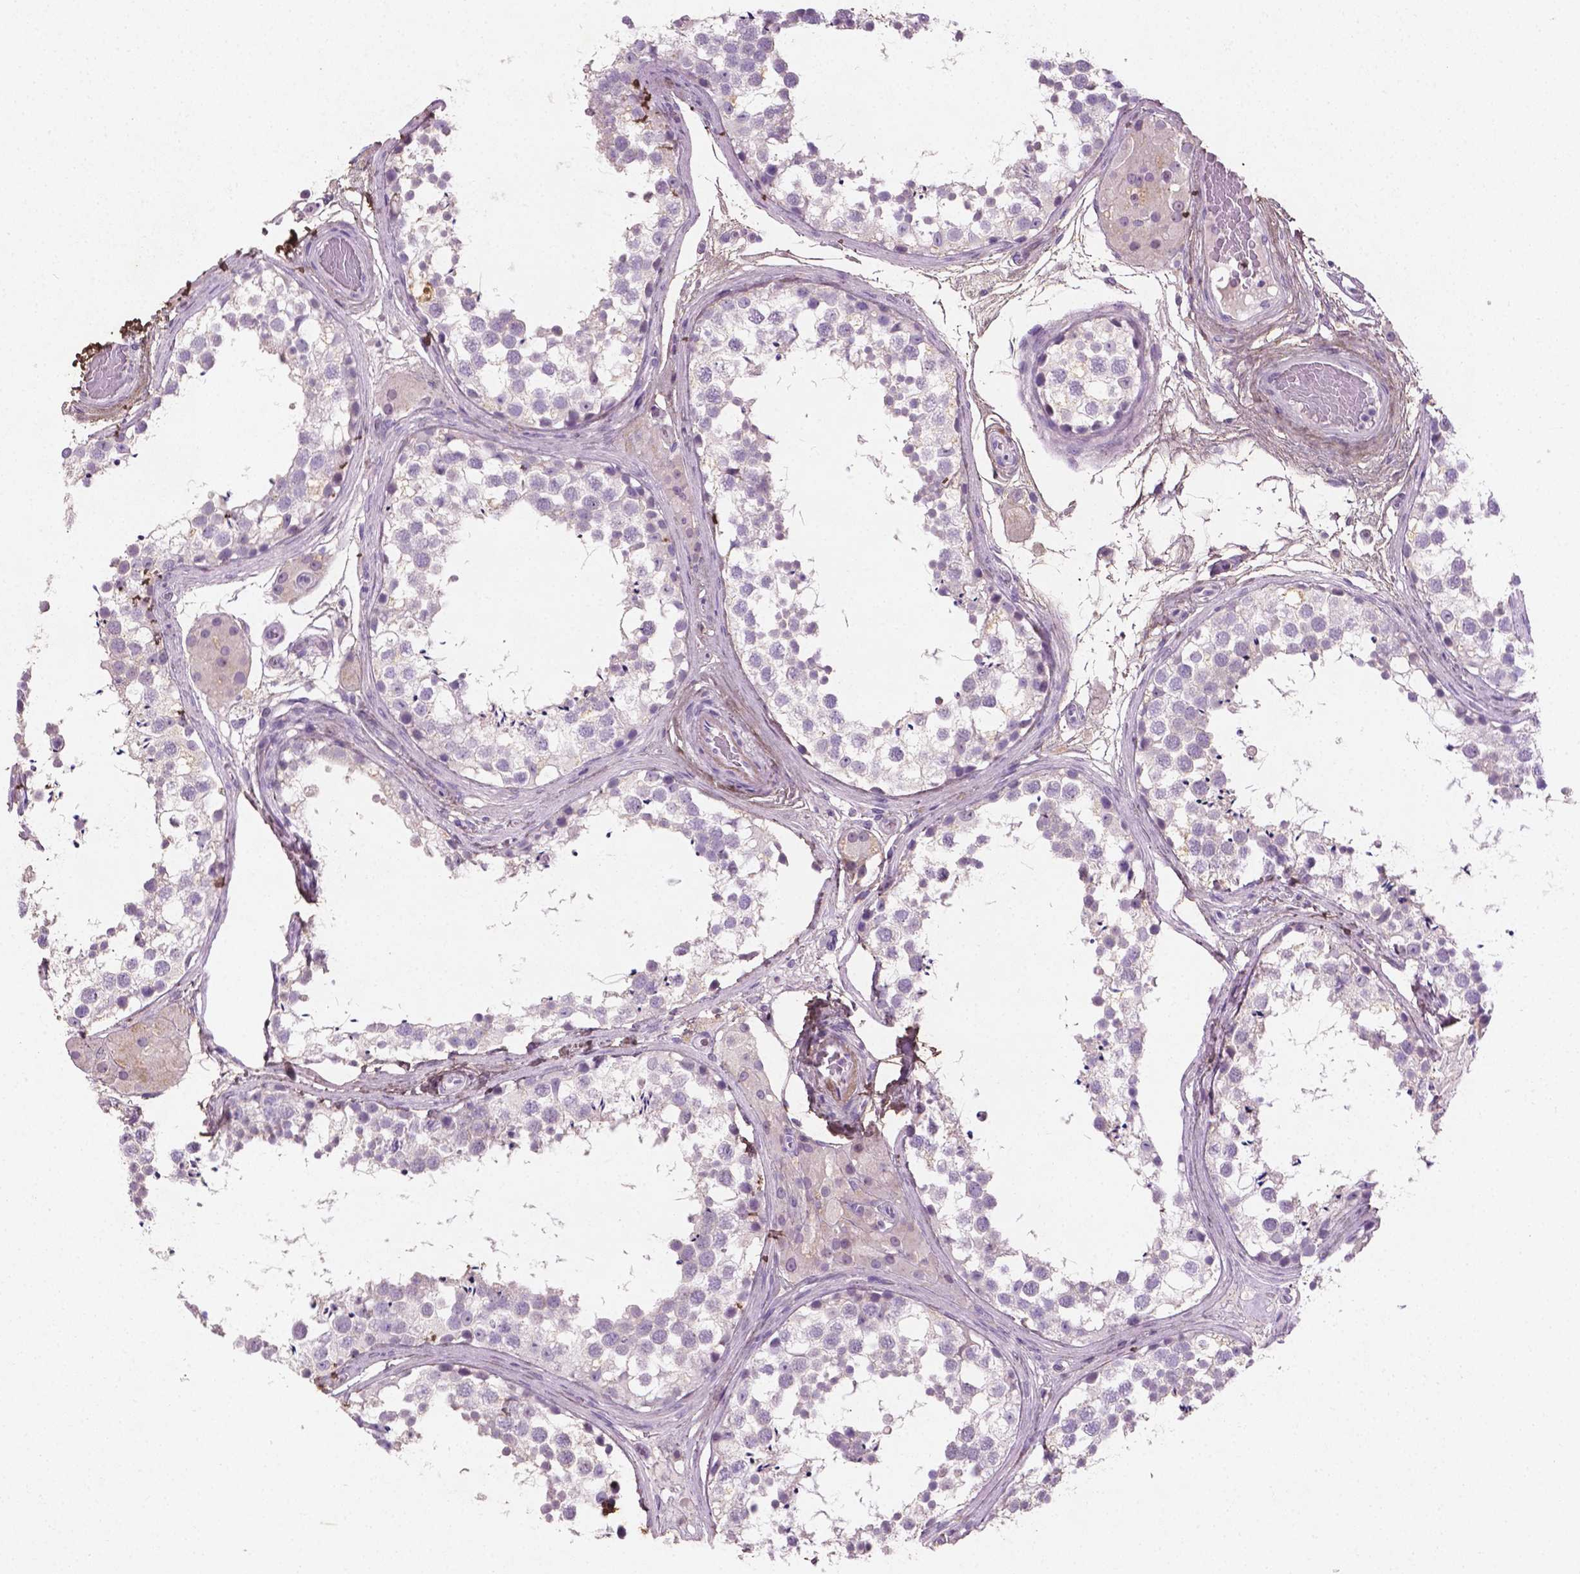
{"staining": {"intensity": "negative", "quantity": "none", "location": "none"}, "tissue": "testis", "cell_type": "Cells in seminiferous ducts", "image_type": "normal", "snomed": [{"axis": "morphology", "description": "Normal tissue, NOS"}, {"axis": "morphology", "description": "Seminoma, NOS"}, {"axis": "topography", "description": "Testis"}], "caption": "The image reveals no significant expression in cells in seminiferous ducts of testis.", "gene": "DLG2", "patient": {"sex": "male", "age": 65}}